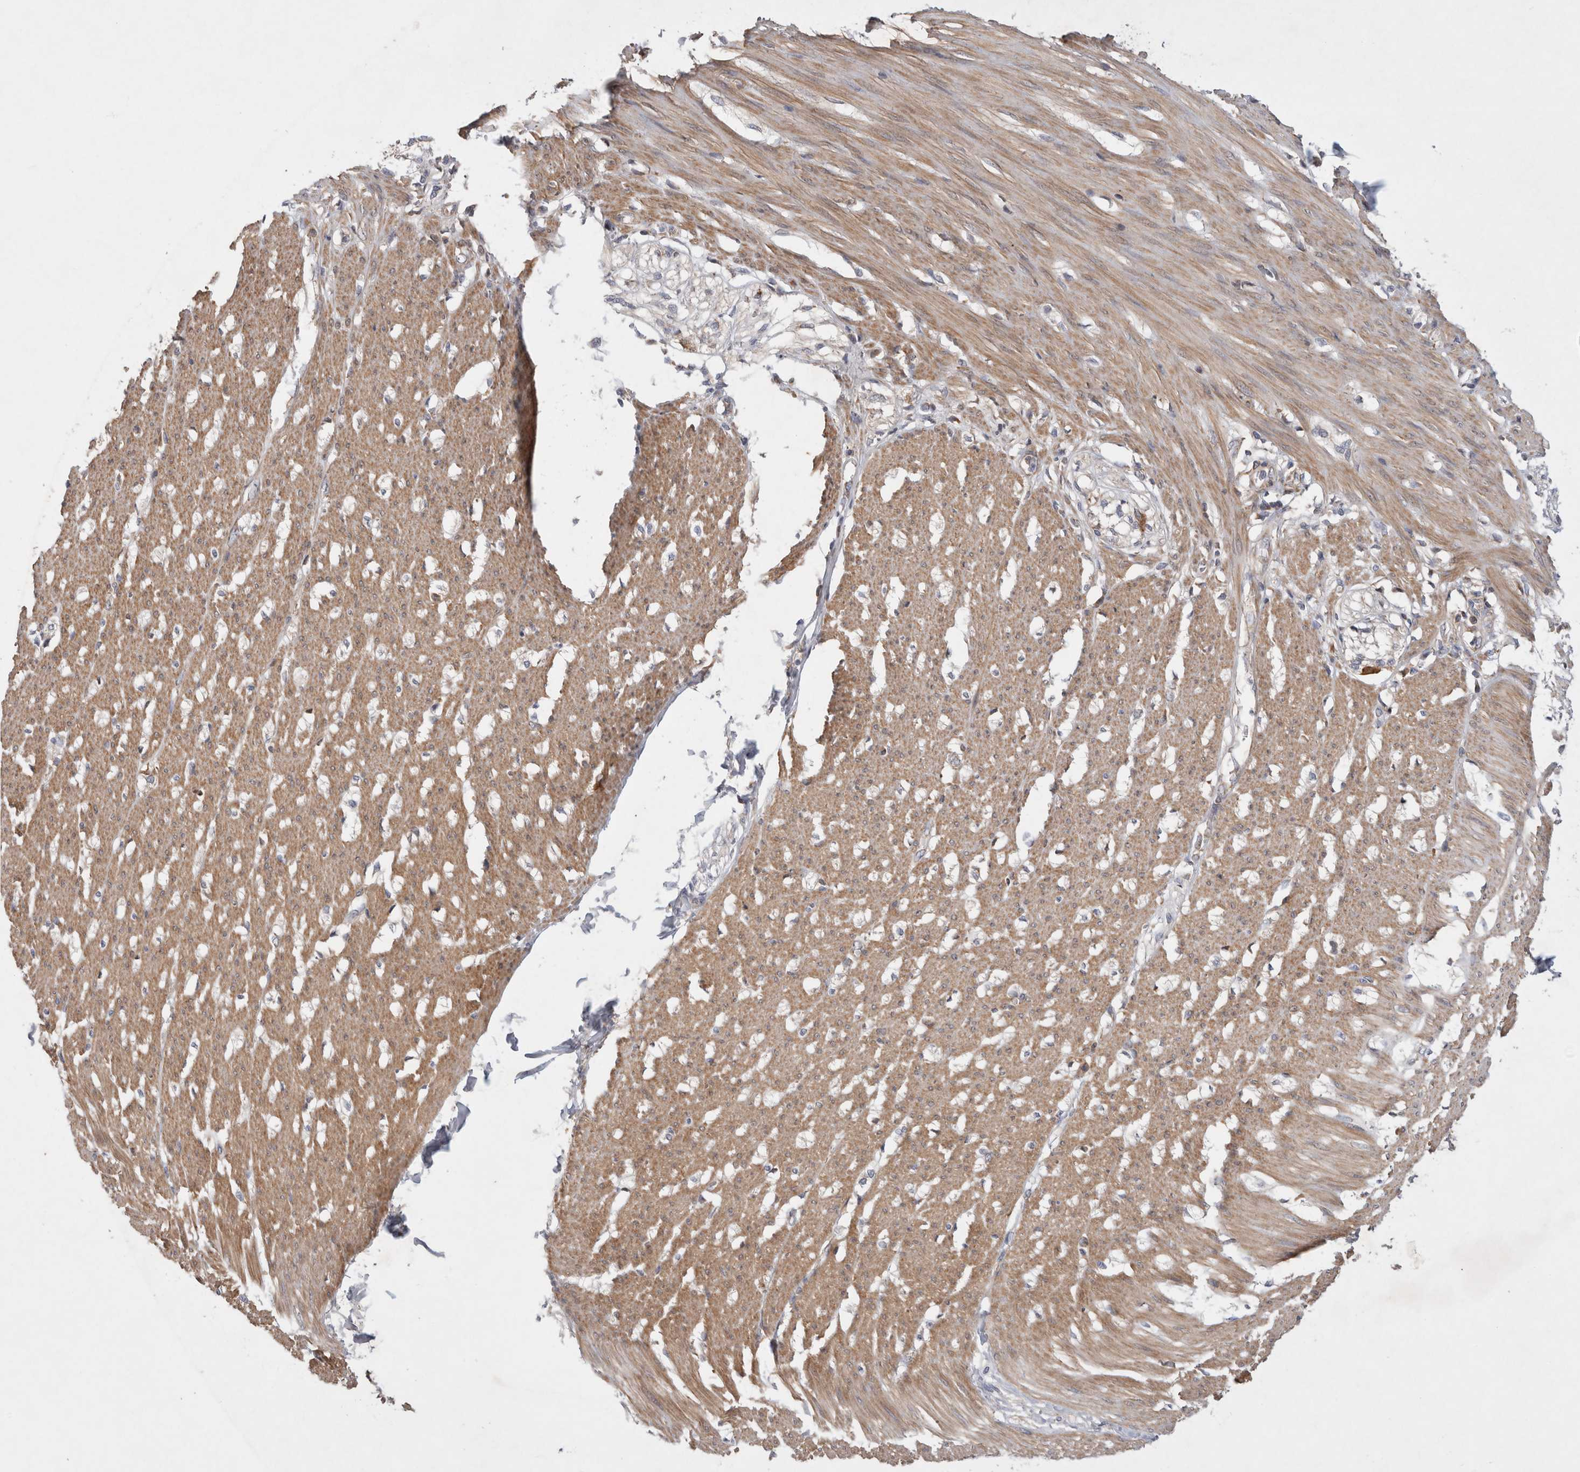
{"staining": {"intensity": "moderate", "quantity": ">75%", "location": "cytoplasmic/membranous"}, "tissue": "smooth muscle", "cell_type": "Smooth muscle cells", "image_type": "normal", "snomed": [{"axis": "morphology", "description": "Normal tissue, NOS"}, {"axis": "morphology", "description": "Adenocarcinoma, NOS"}, {"axis": "topography", "description": "Colon"}, {"axis": "topography", "description": "Peripheral nerve tissue"}], "caption": "Smooth muscle was stained to show a protein in brown. There is medium levels of moderate cytoplasmic/membranous positivity in approximately >75% of smooth muscle cells.", "gene": "MRPS28", "patient": {"sex": "male", "age": 14}}